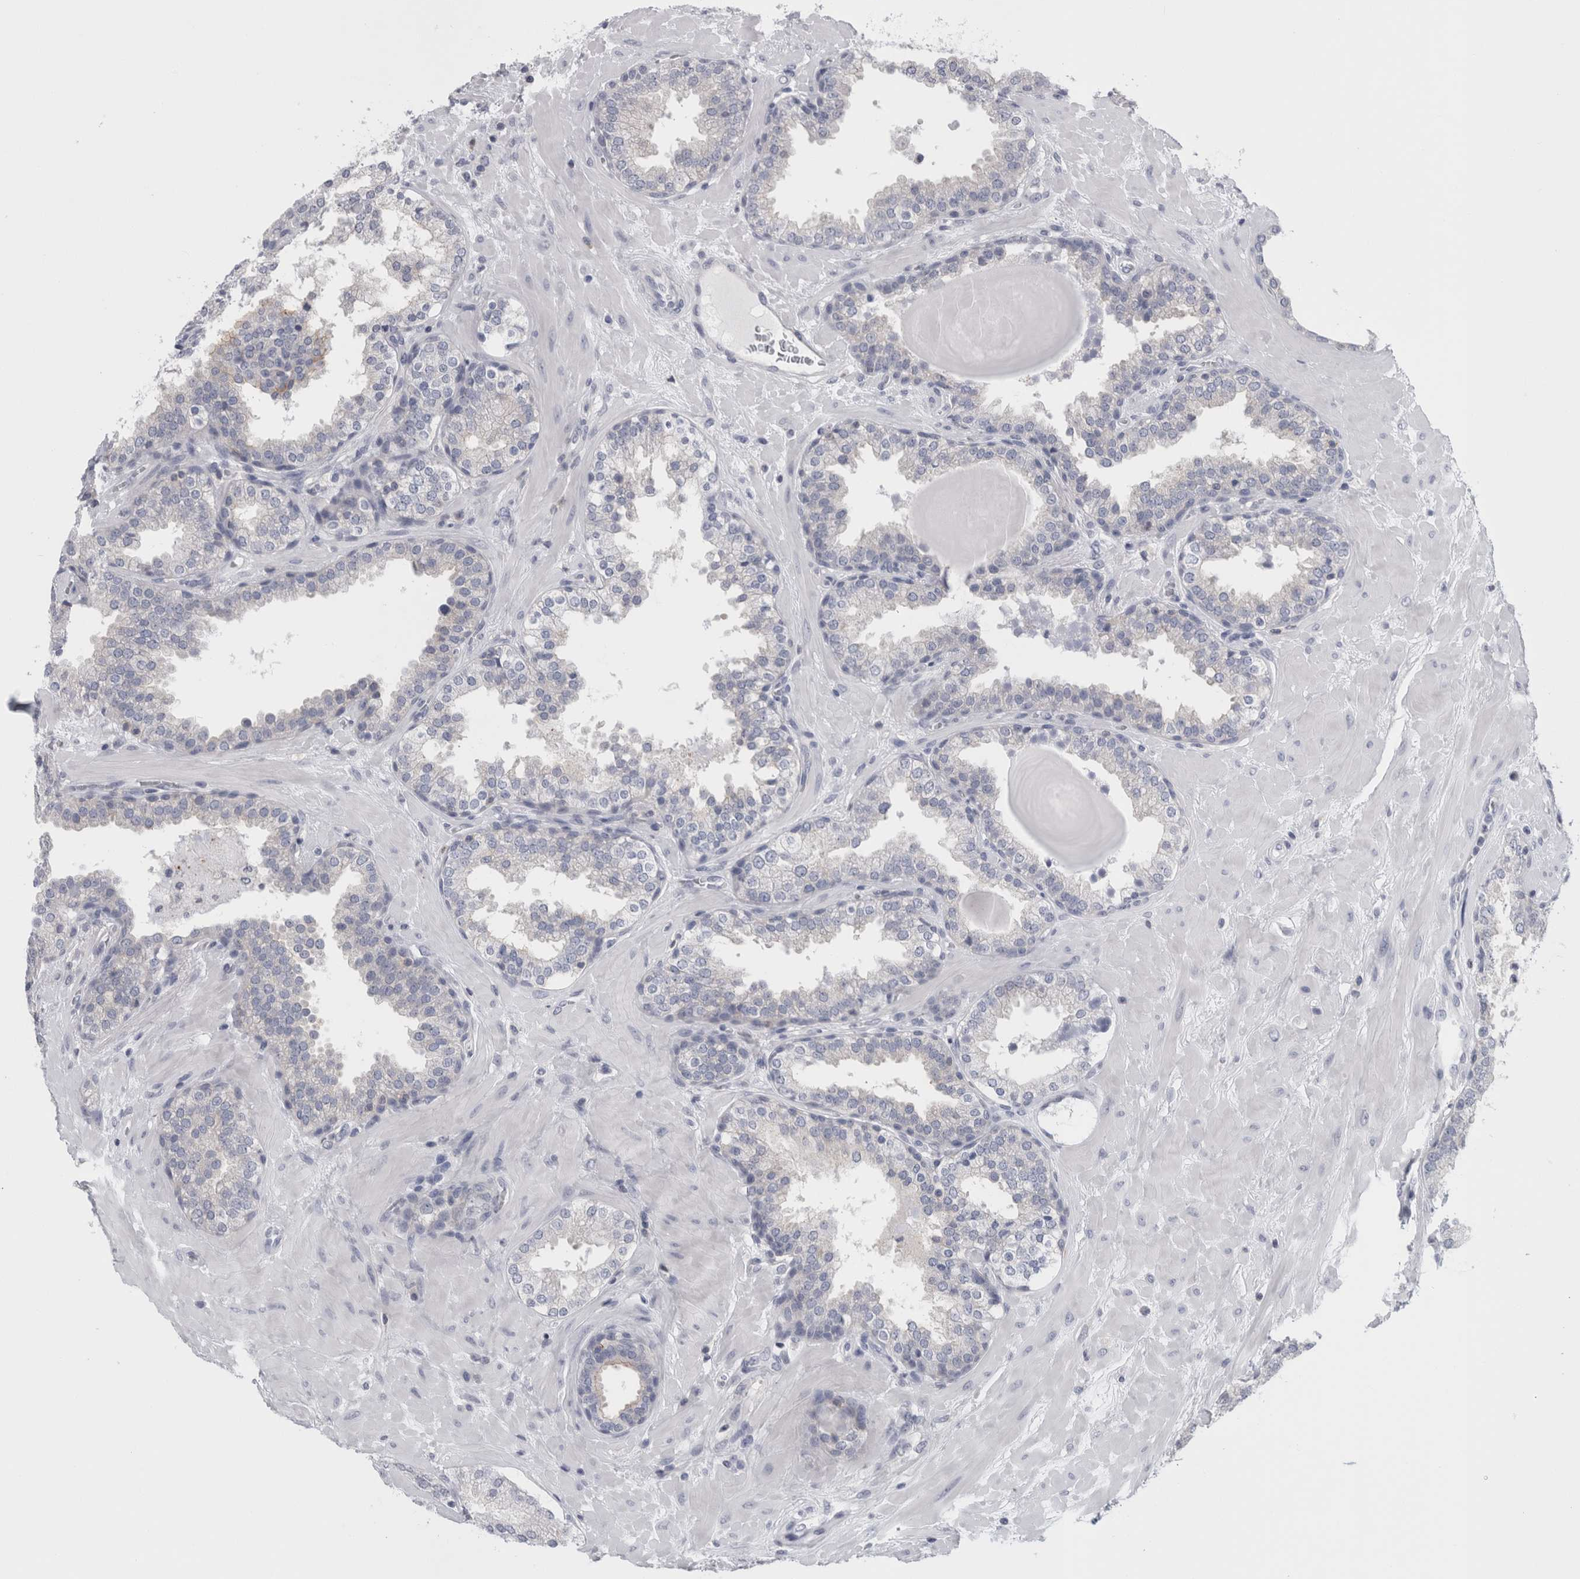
{"staining": {"intensity": "negative", "quantity": "none", "location": "none"}, "tissue": "prostate", "cell_type": "Glandular cells", "image_type": "normal", "snomed": [{"axis": "morphology", "description": "Normal tissue, NOS"}, {"axis": "topography", "description": "Prostate"}], "caption": "DAB immunohistochemical staining of normal prostate demonstrates no significant expression in glandular cells.", "gene": "ANKFY1", "patient": {"sex": "male", "age": 51}}